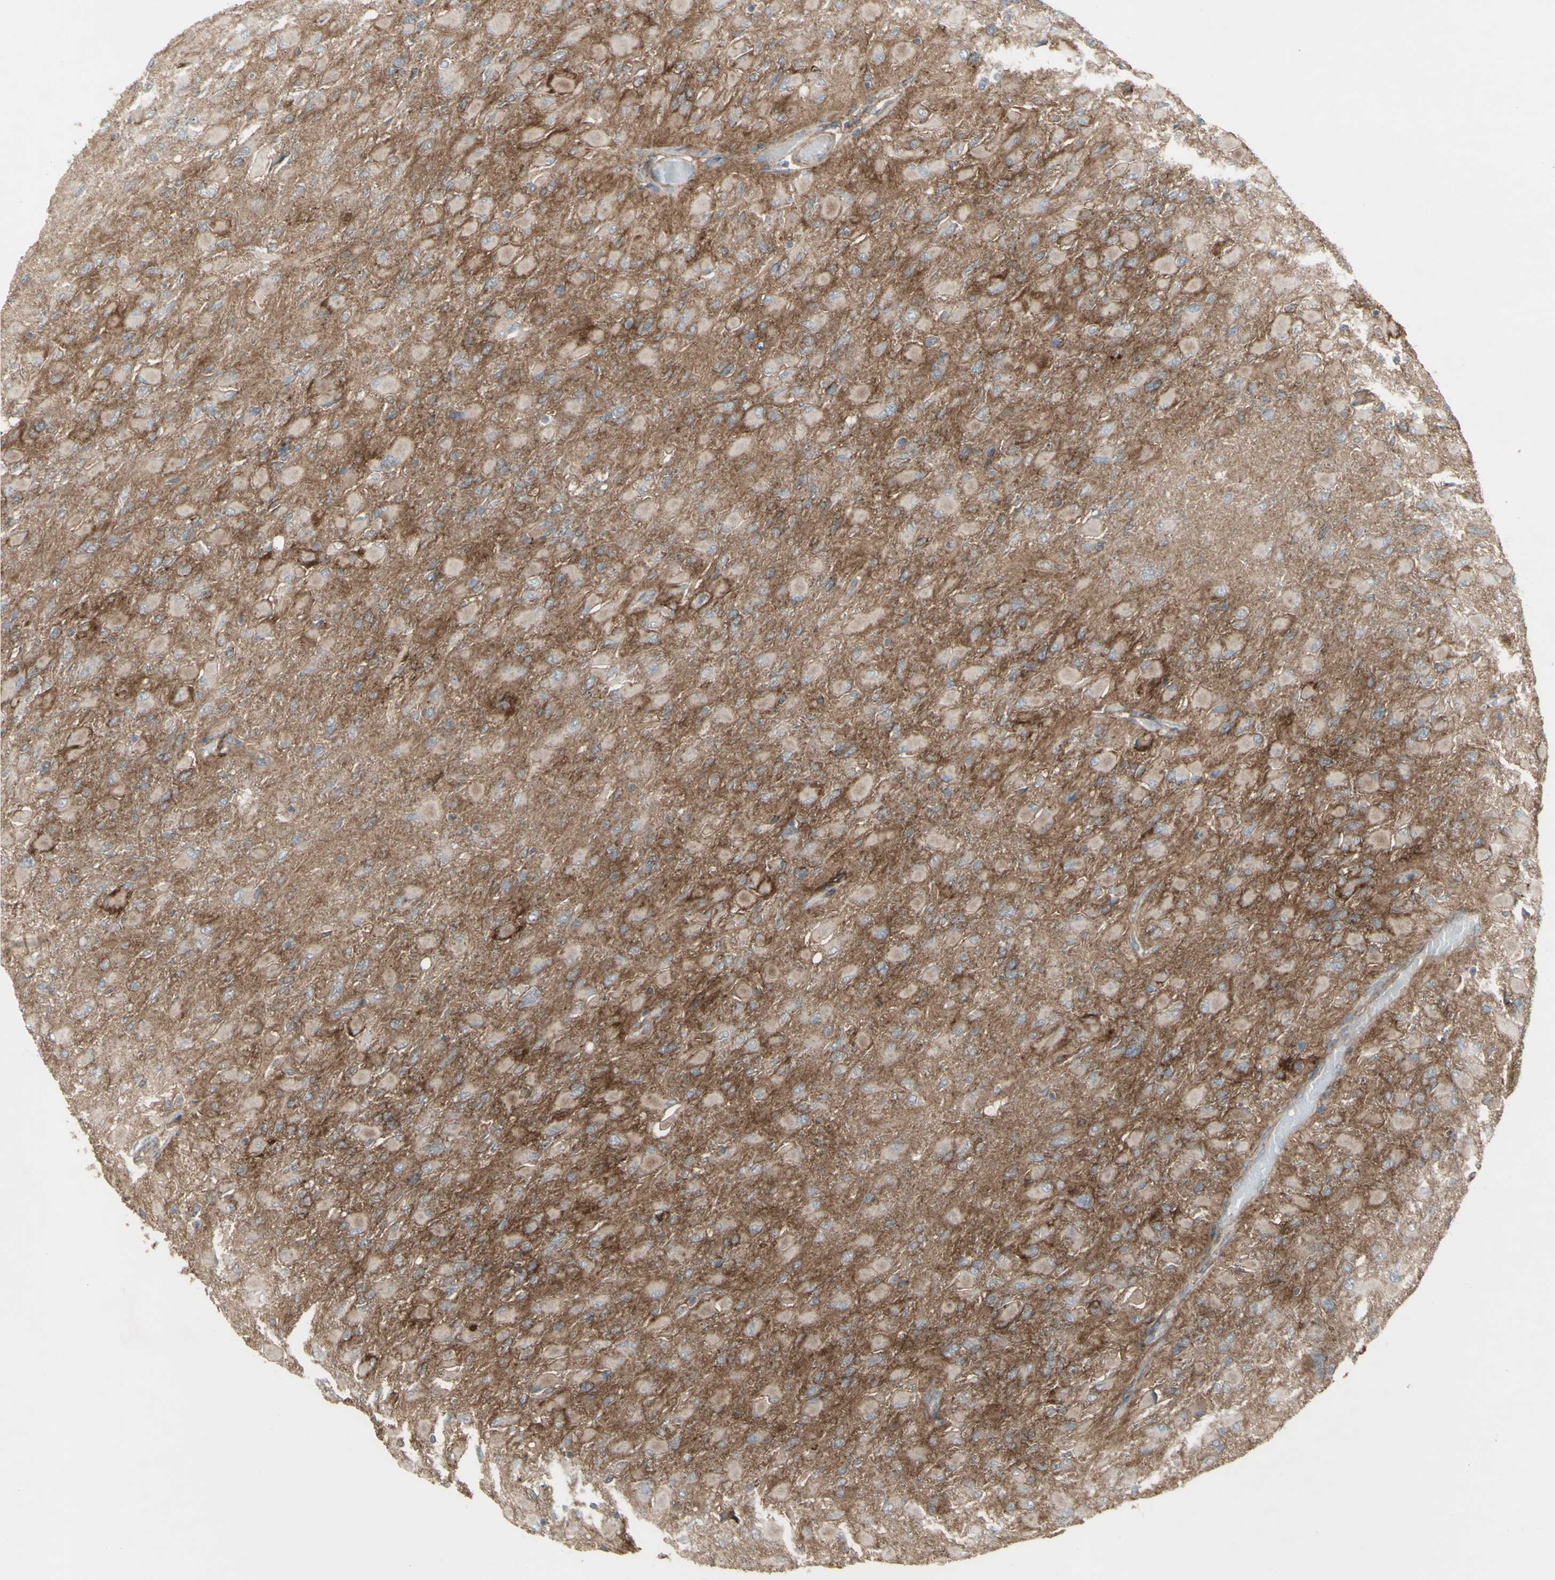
{"staining": {"intensity": "weak", "quantity": "25%-75%", "location": "cytoplasmic/membranous"}, "tissue": "glioma", "cell_type": "Tumor cells", "image_type": "cancer", "snomed": [{"axis": "morphology", "description": "Glioma, malignant, High grade"}, {"axis": "topography", "description": "Cerebral cortex"}], "caption": "DAB (3,3'-diaminobenzidine) immunohistochemical staining of human malignant glioma (high-grade) shows weak cytoplasmic/membranous protein positivity in about 25%-75% of tumor cells. (DAB (3,3'-diaminobenzidine) = brown stain, brightfield microscopy at high magnification).", "gene": "CD276", "patient": {"sex": "female", "age": 36}}